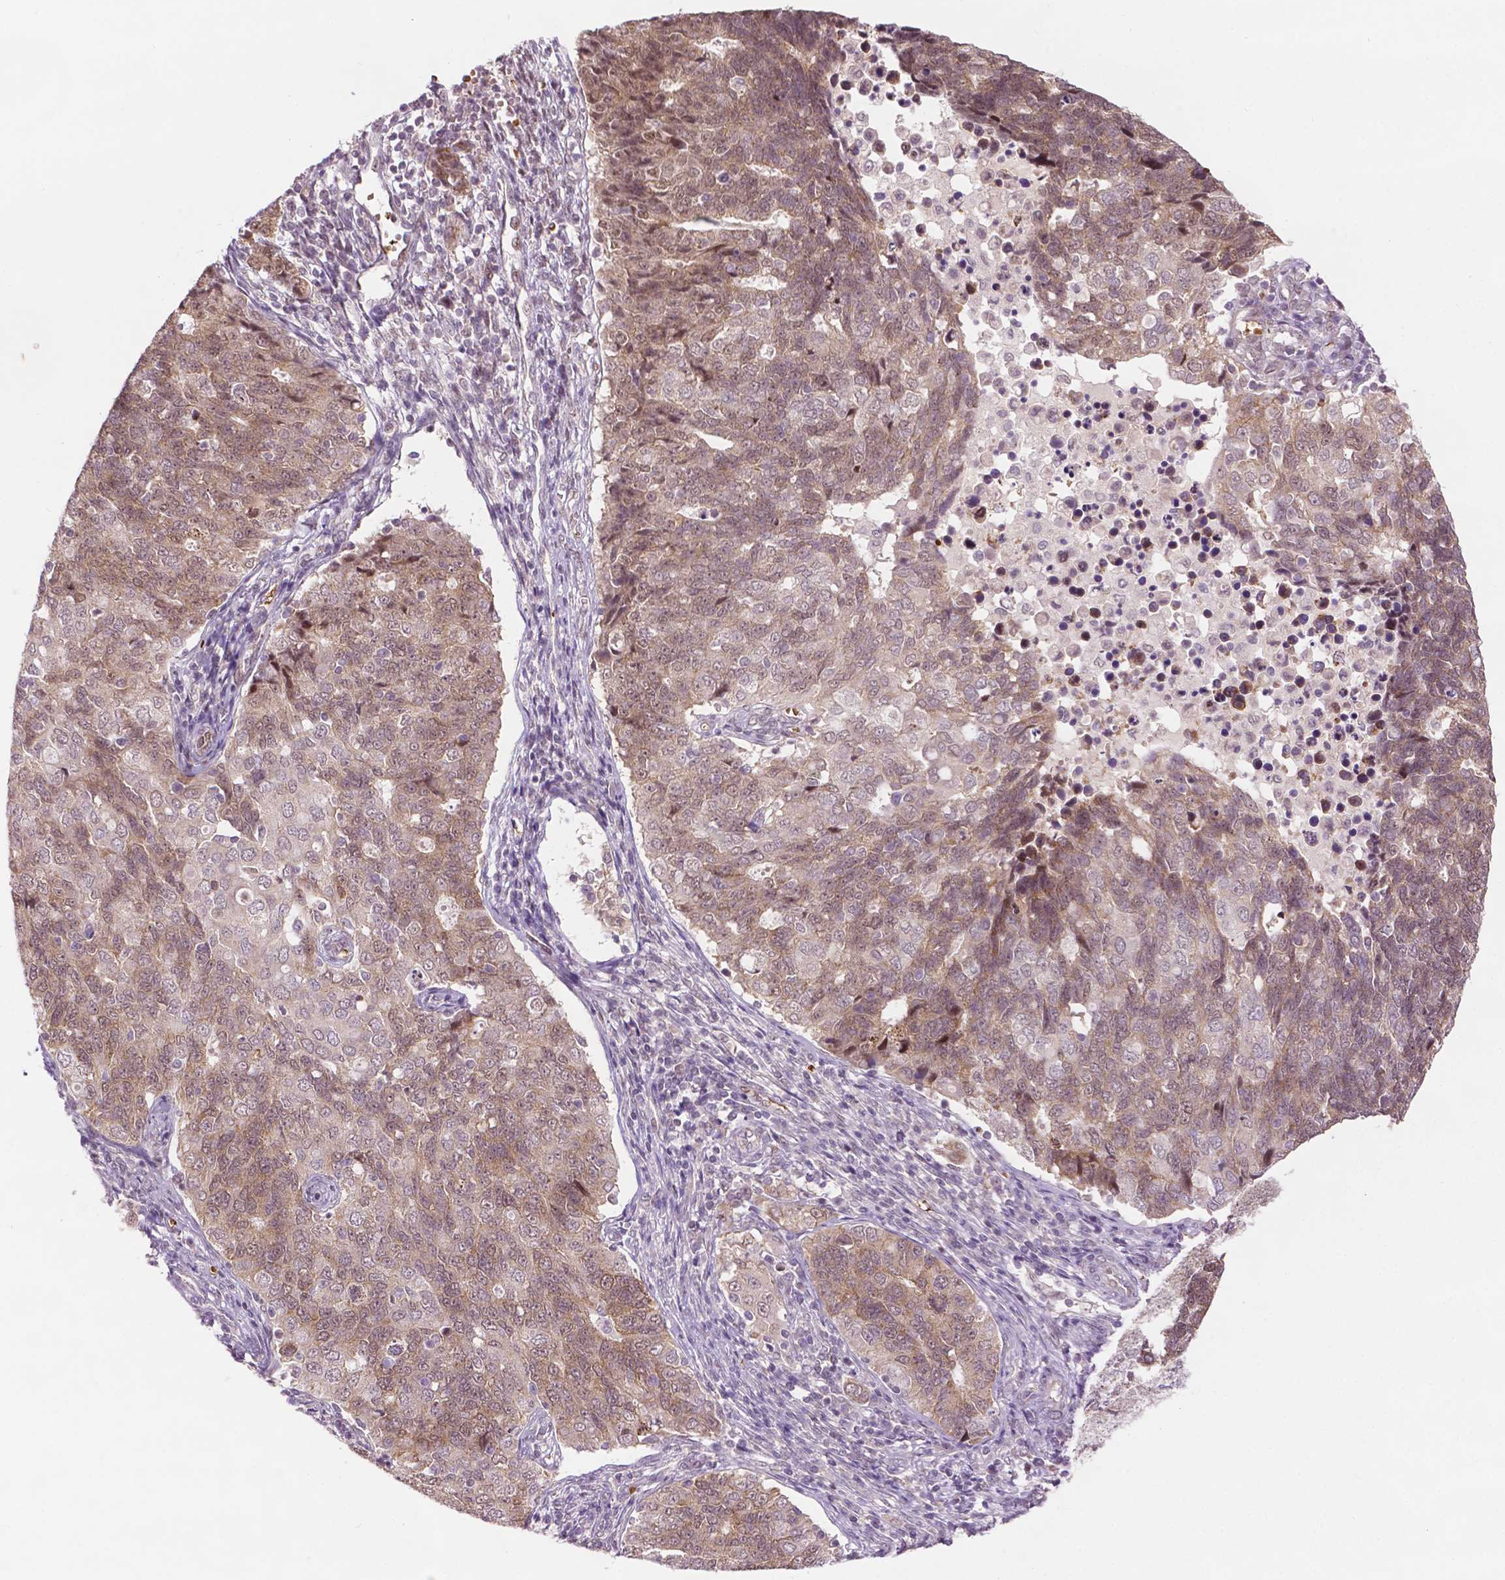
{"staining": {"intensity": "weak", "quantity": "25%-75%", "location": "nuclear"}, "tissue": "endometrial cancer", "cell_type": "Tumor cells", "image_type": "cancer", "snomed": [{"axis": "morphology", "description": "Adenocarcinoma, NOS"}, {"axis": "topography", "description": "Endometrium"}], "caption": "The image demonstrates staining of endometrial adenocarcinoma, revealing weak nuclear protein staining (brown color) within tumor cells.", "gene": "ZNF41", "patient": {"sex": "female", "age": 43}}